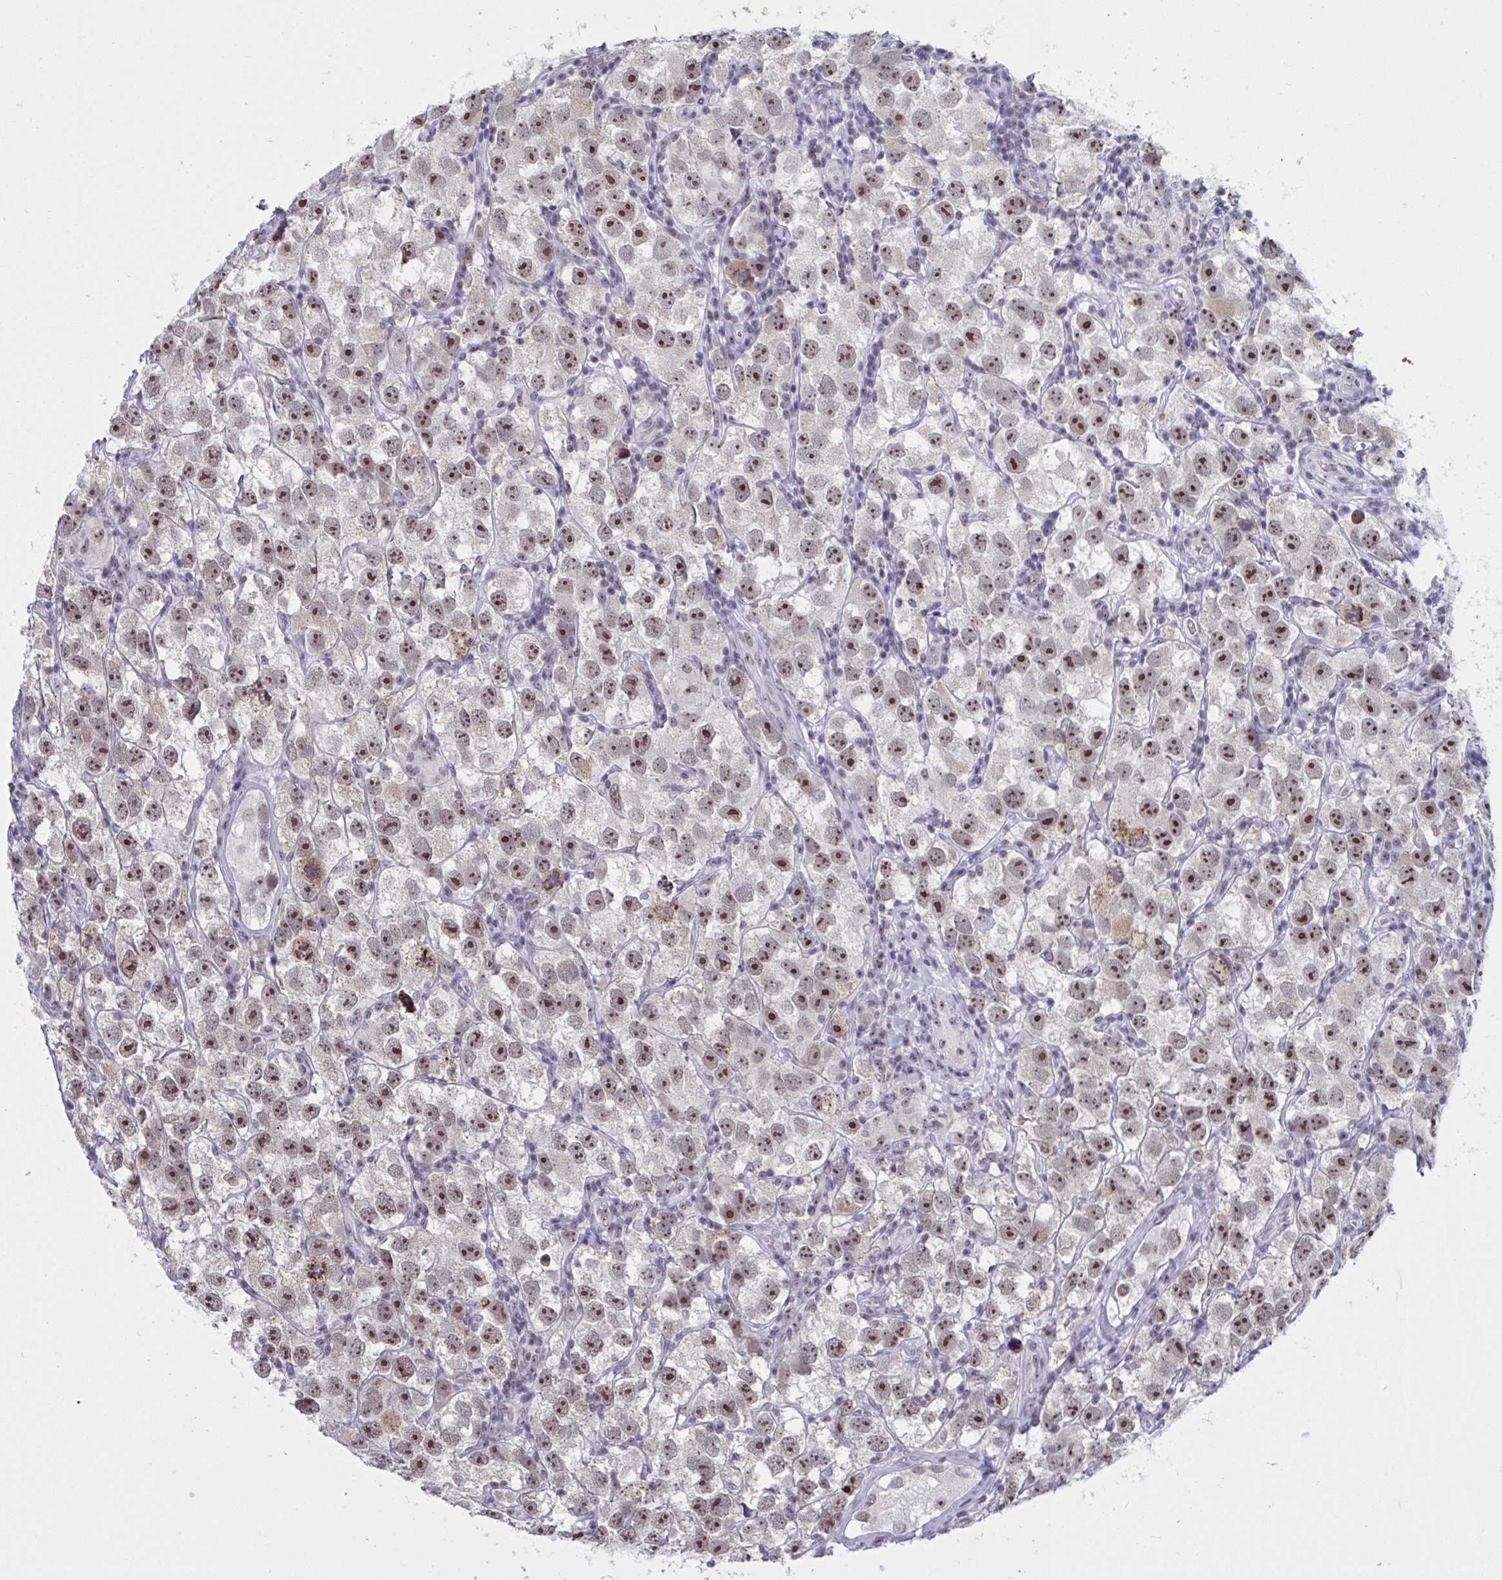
{"staining": {"intensity": "strong", "quantity": ">75%", "location": "nuclear"}, "tissue": "testis cancer", "cell_type": "Tumor cells", "image_type": "cancer", "snomed": [{"axis": "morphology", "description": "Seminoma, NOS"}, {"axis": "topography", "description": "Testis"}], "caption": "Protein expression analysis of testis cancer (seminoma) reveals strong nuclear positivity in about >75% of tumor cells.", "gene": "TGM6", "patient": {"sex": "male", "age": 26}}